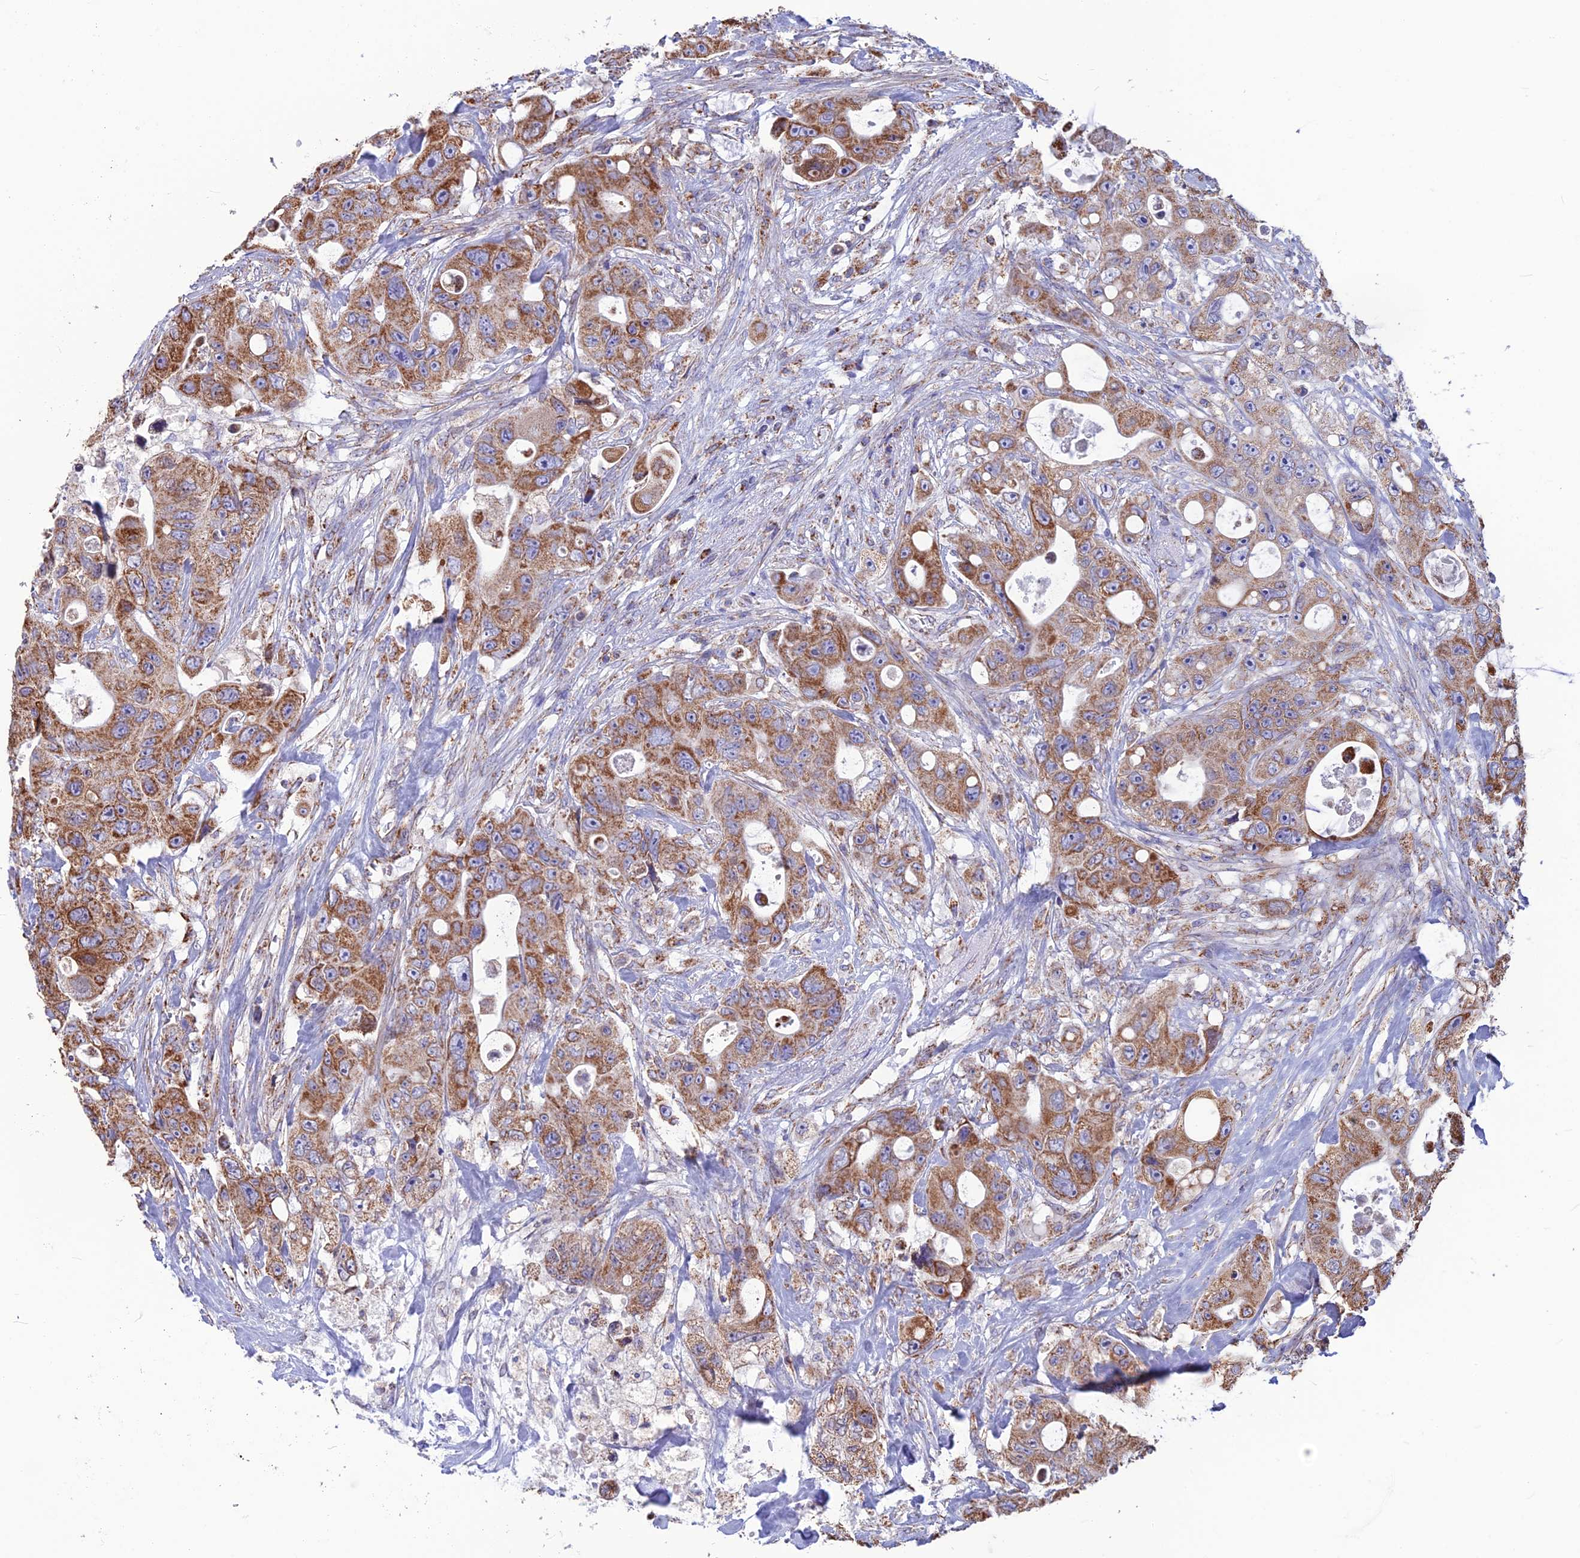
{"staining": {"intensity": "moderate", "quantity": ">75%", "location": "cytoplasmic/membranous"}, "tissue": "colorectal cancer", "cell_type": "Tumor cells", "image_type": "cancer", "snomed": [{"axis": "morphology", "description": "Adenocarcinoma, NOS"}, {"axis": "topography", "description": "Colon"}], "caption": "Moderate cytoplasmic/membranous staining is appreciated in about >75% of tumor cells in colorectal cancer.", "gene": "CS", "patient": {"sex": "female", "age": 46}}